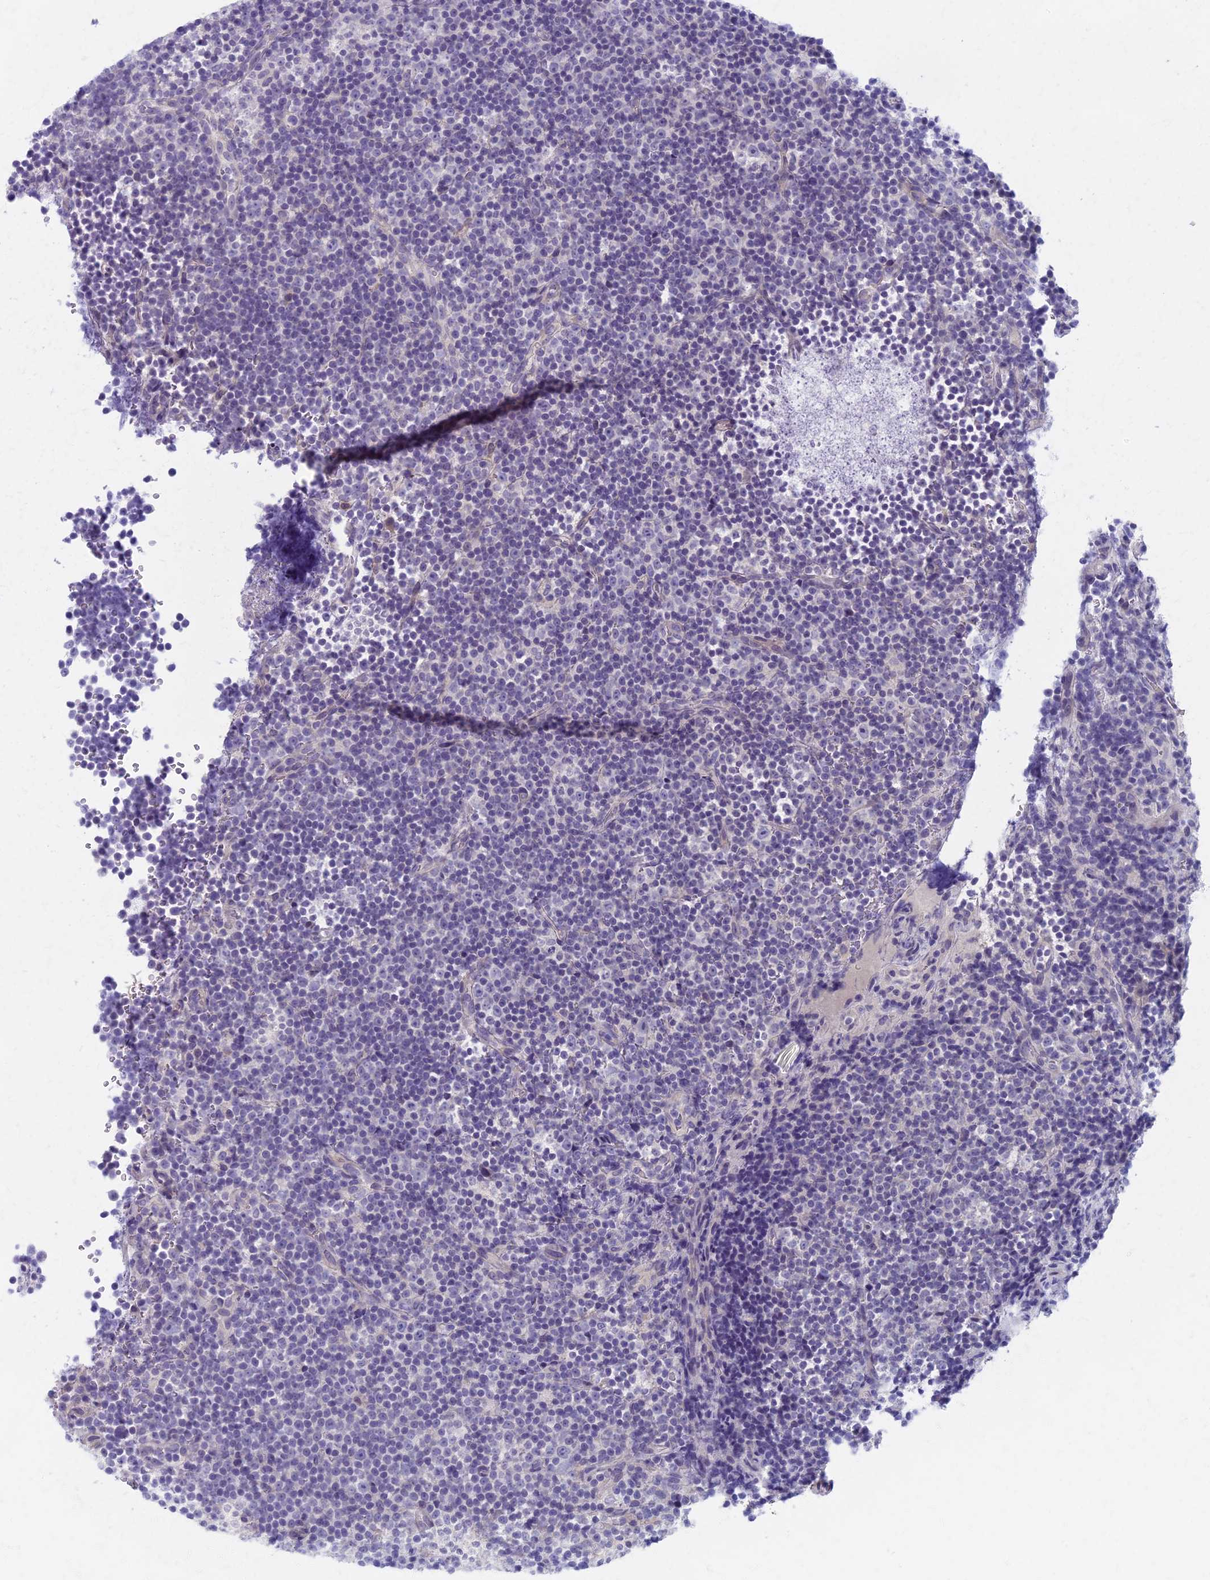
{"staining": {"intensity": "negative", "quantity": "none", "location": "none"}, "tissue": "lymphoma", "cell_type": "Tumor cells", "image_type": "cancer", "snomed": [{"axis": "morphology", "description": "Malignant lymphoma, non-Hodgkin's type, Low grade"}, {"axis": "topography", "description": "Lymph node"}], "caption": "Photomicrograph shows no protein positivity in tumor cells of low-grade malignant lymphoma, non-Hodgkin's type tissue. Nuclei are stained in blue.", "gene": "AP4E1", "patient": {"sex": "female", "age": 67}}